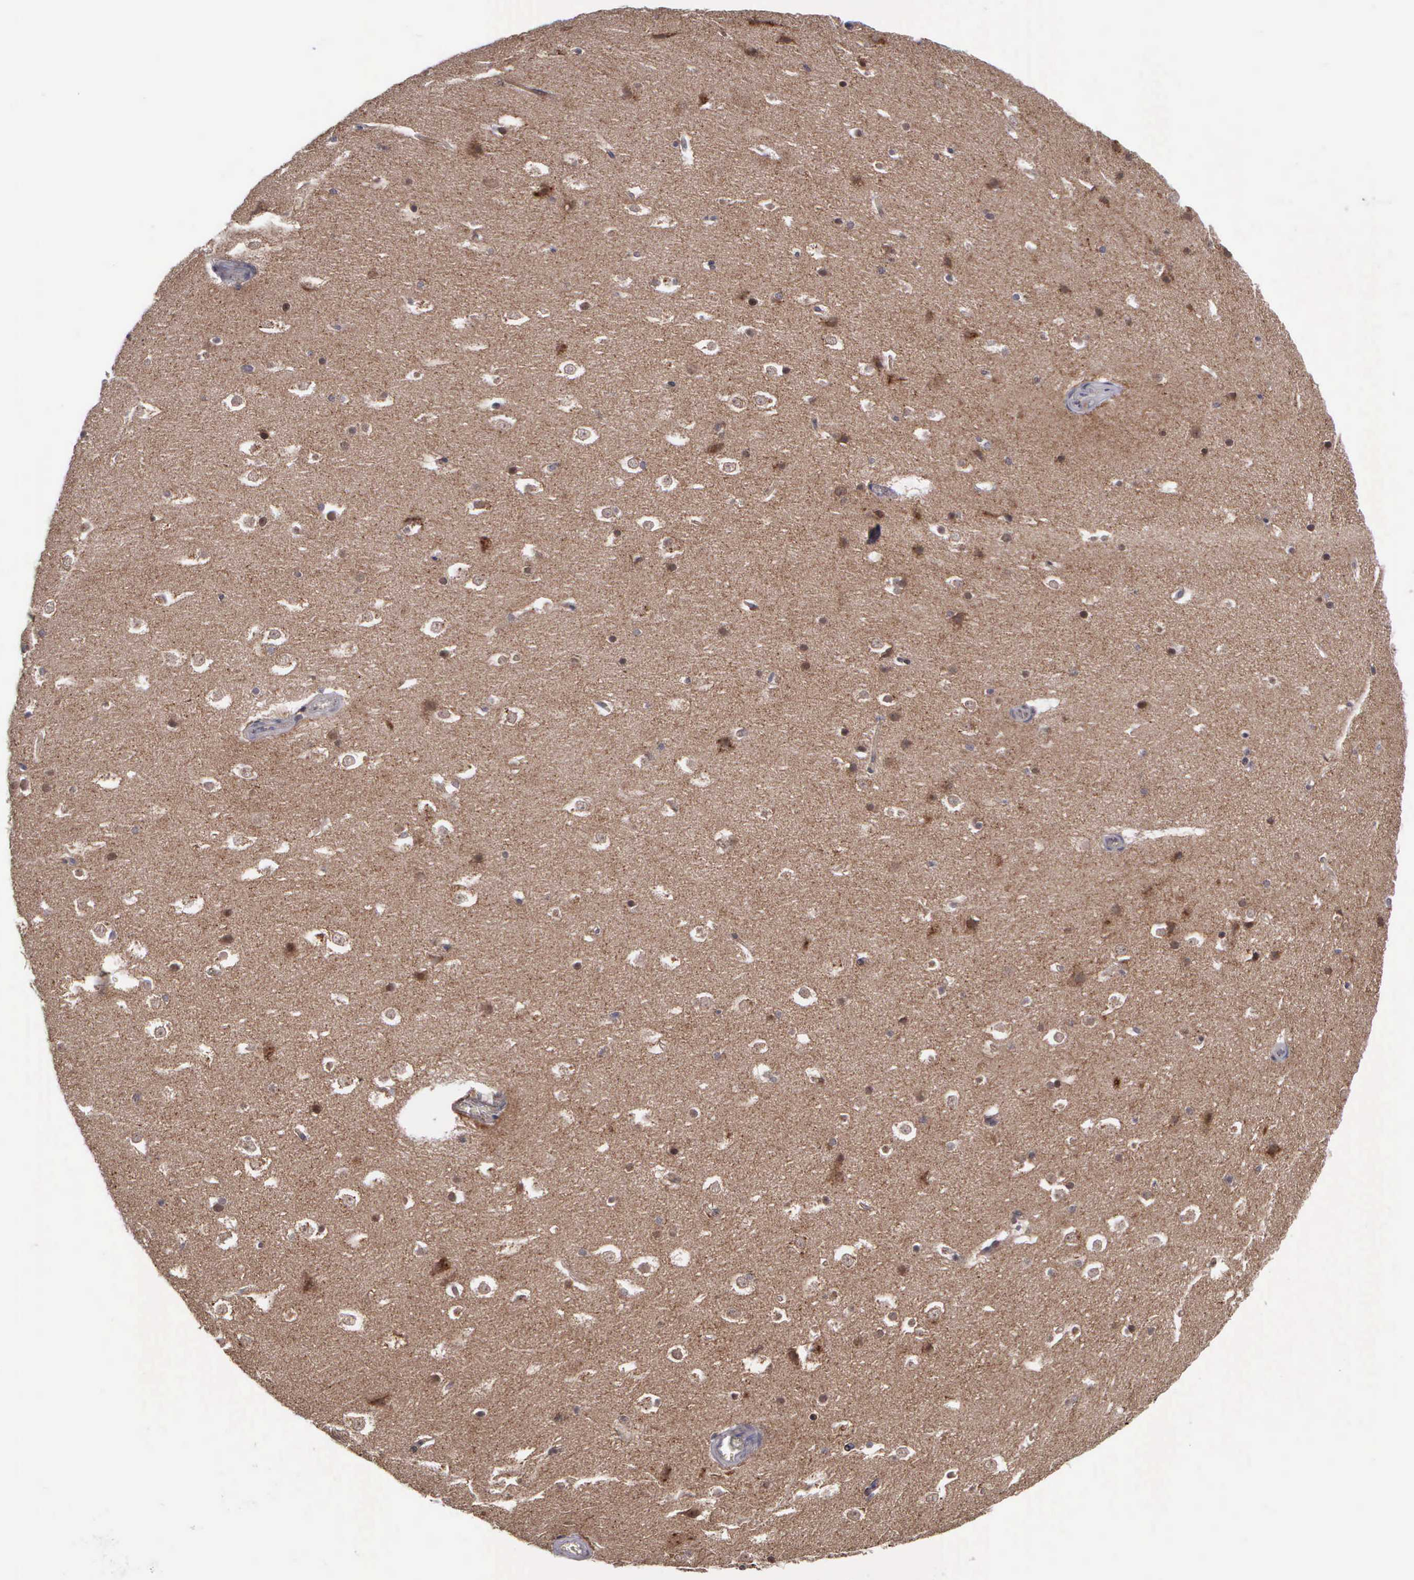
{"staining": {"intensity": "moderate", "quantity": ">75%", "location": "cytoplasmic/membranous"}, "tissue": "hippocampus", "cell_type": "Glial cells", "image_type": "normal", "snomed": [{"axis": "morphology", "description": "Normal tissue, NOS"}, {"axis": "topography", "description": "Hippocampus"}], "caption": "Hippocampus stained with DAB (3,3'-diaminobenzidine) immunohistochemistry (IHC) reveals medium levels of moderate cytoplasmic/membranous positivity in about >75% of glial cells.", "gene": "MAP3K9", "patient": {"sex": "male", "age": 45}}